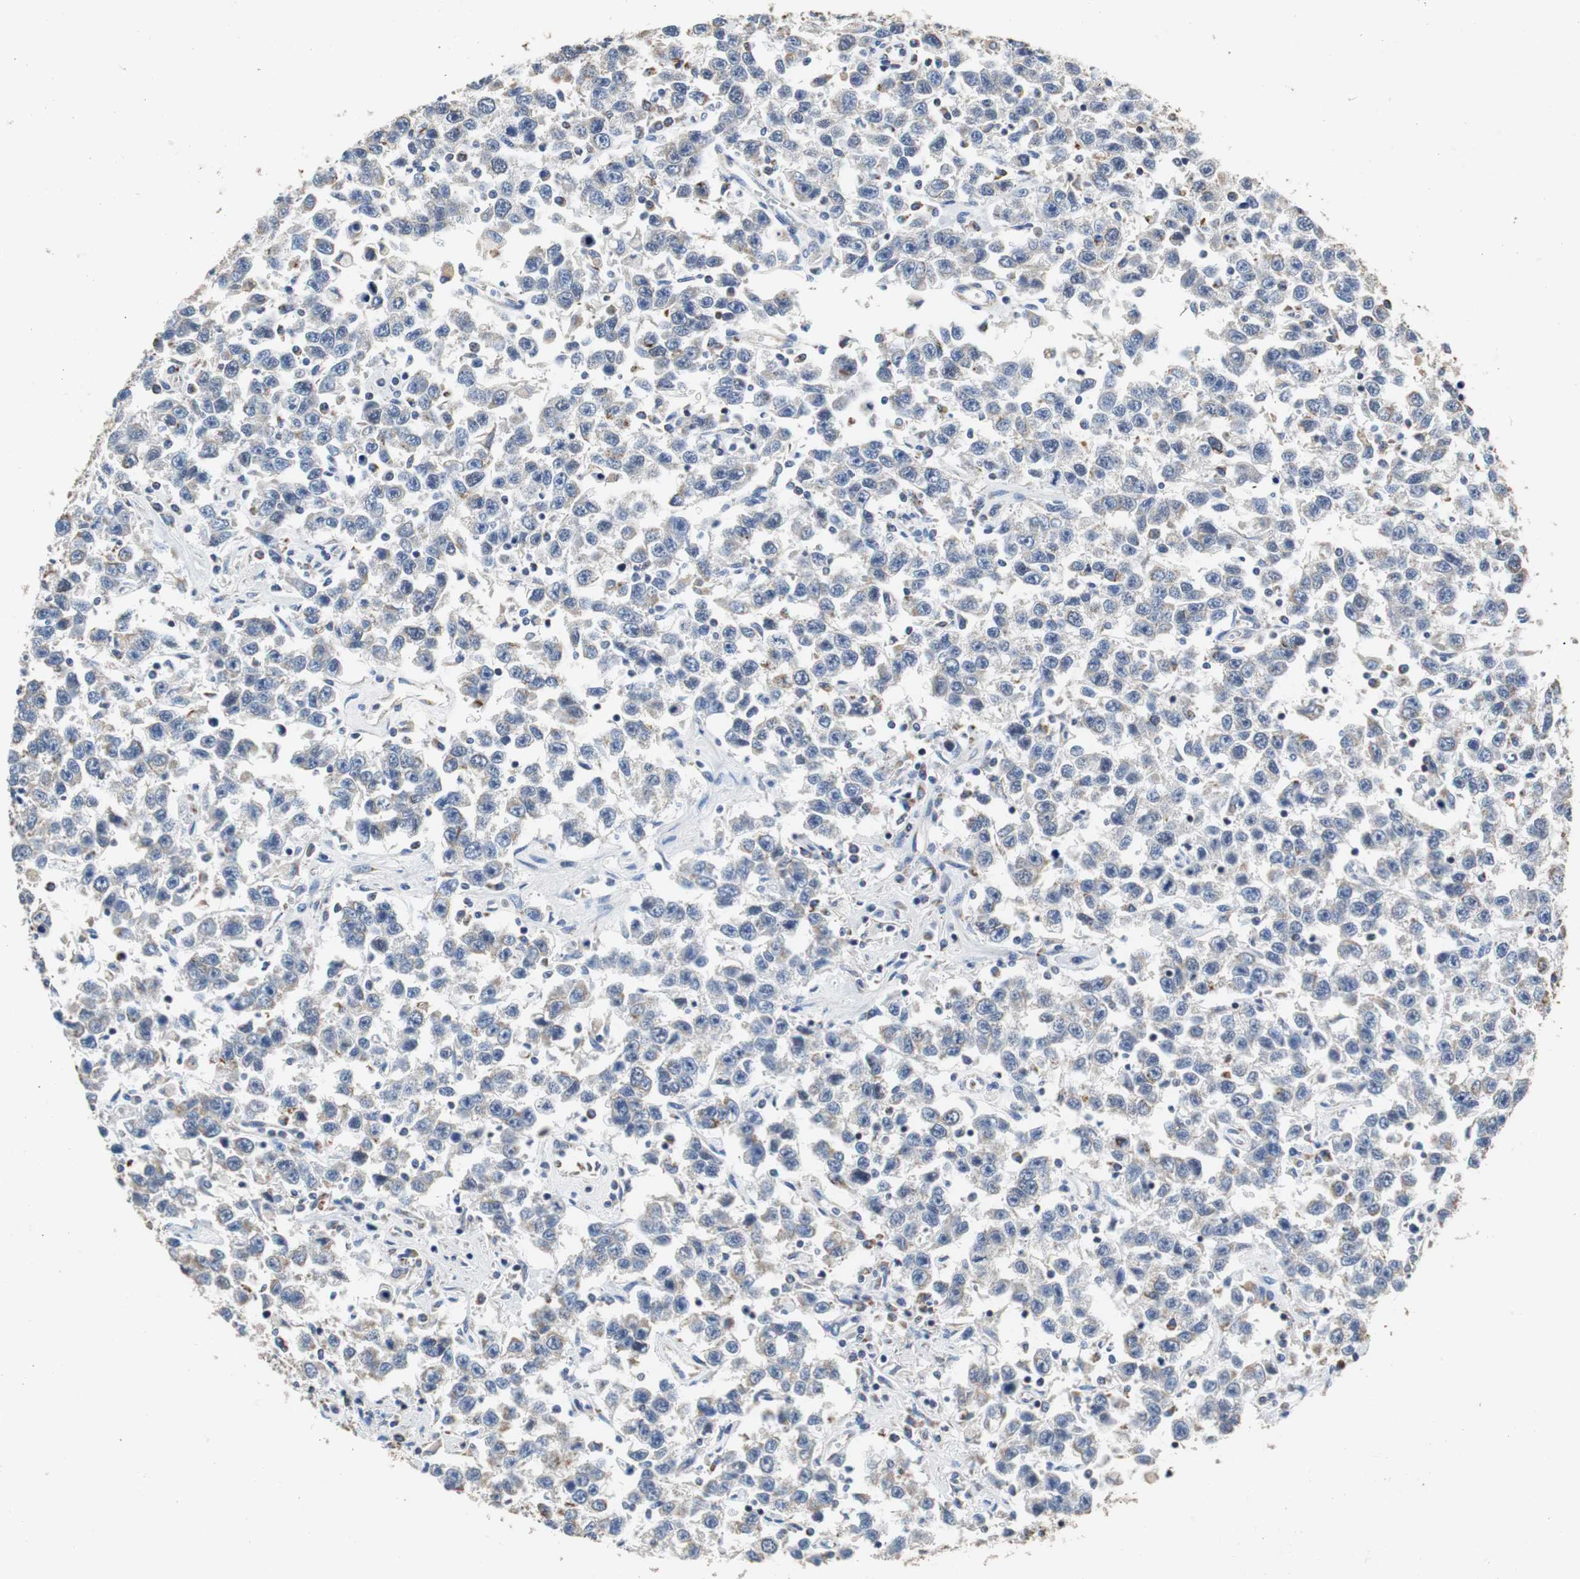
{"staining": {"intensity": "negative", "quantity": "none", "location": "none"}, "tissue": "testis cancer", "cell_type": "Tumor cells", "image_type": "cancer", "snomed": [{"axis": "morphology", "description": "Seminoma, NOS"}, {"axis": "topography", "description": "Testis"}], "caption": "The immunohistochemistry photomicrograph has no significant positivity in tumor cells of testis cancer tissue.", "gene": "PCK1", "patient": {"sex": "male", "age": 41}}